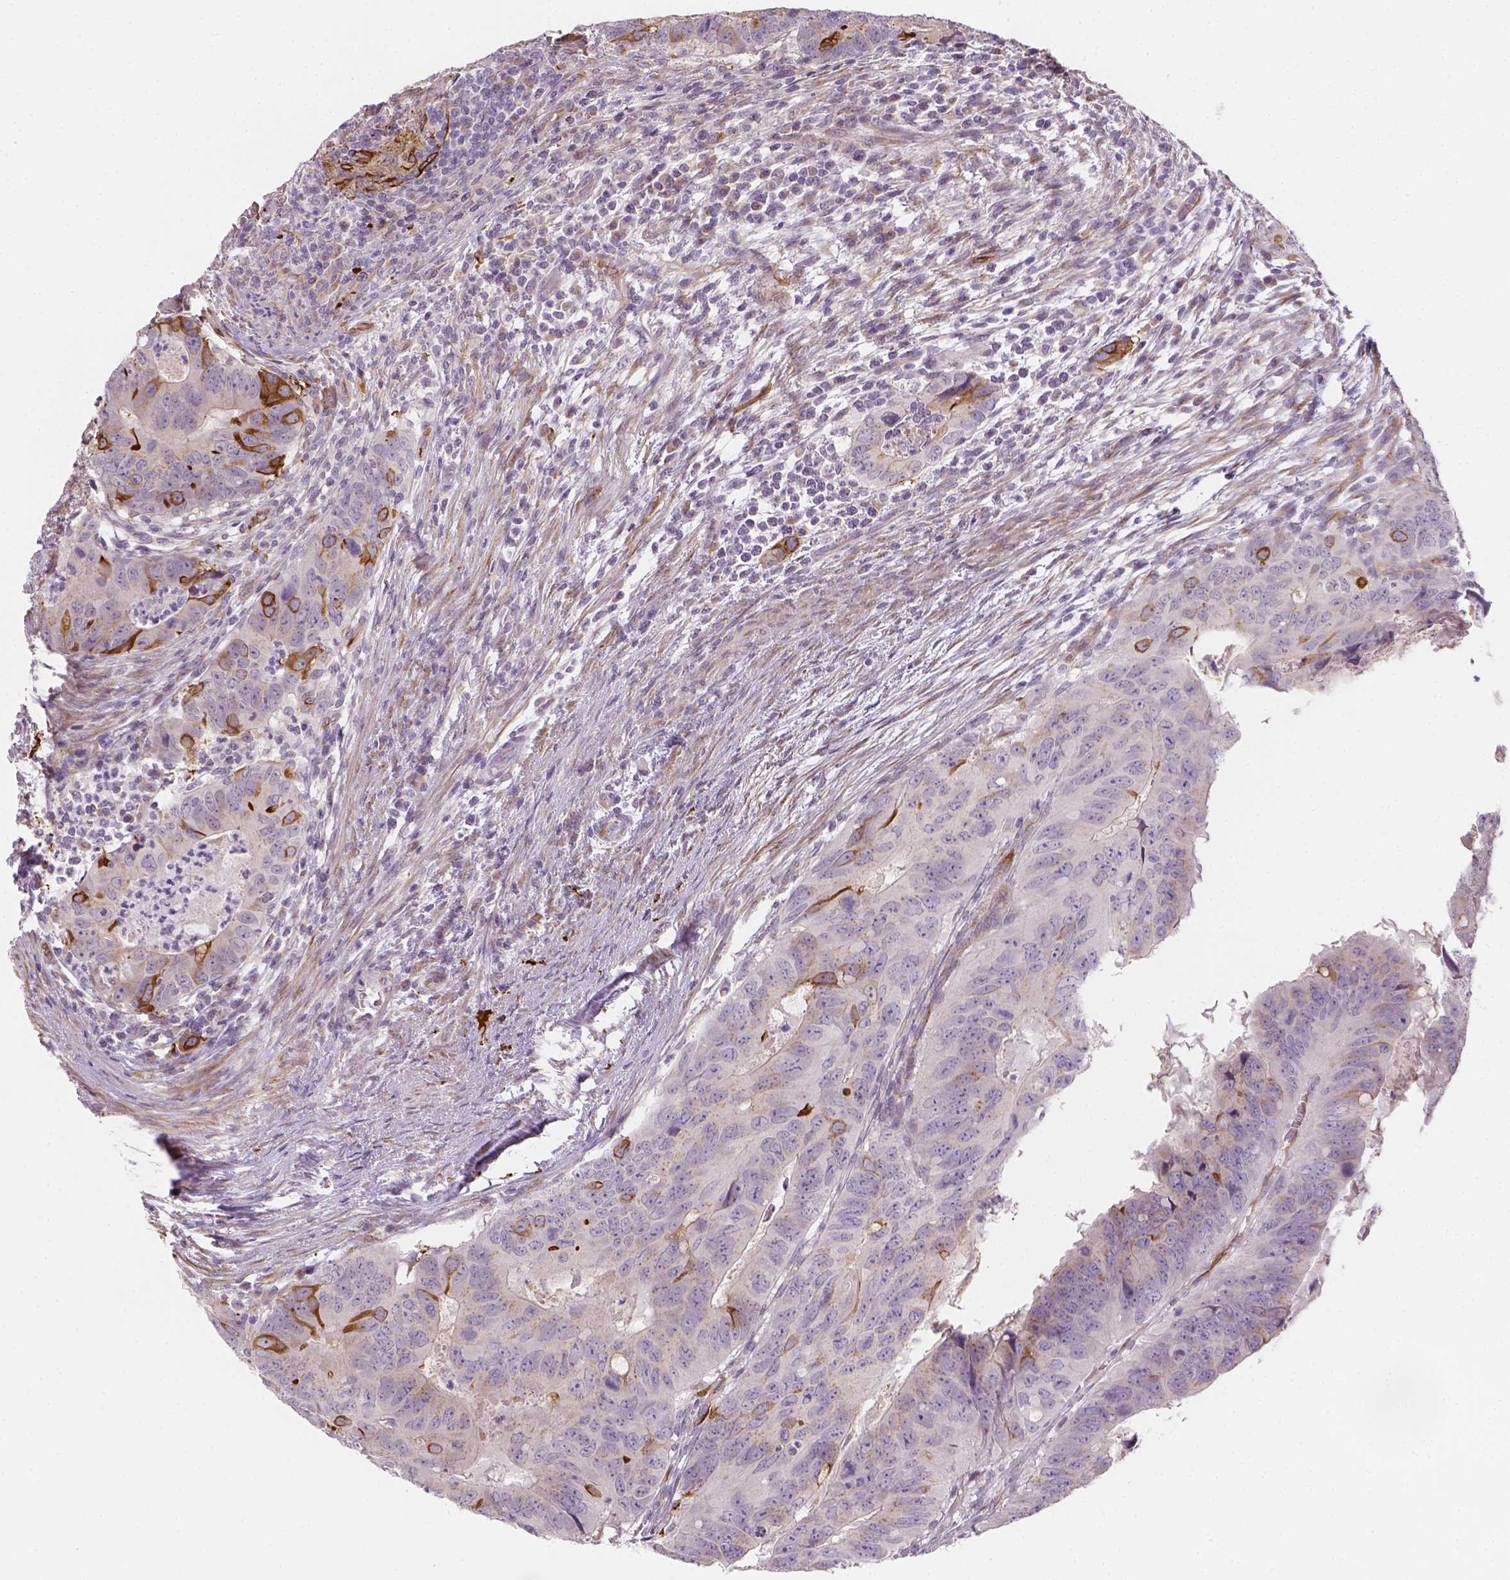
{"staining": {"intensity": "strong", "quantity": "<25%", "location": "cytoplasmic/membranous"}, "tissue": "colorectal cancer", "cell_type": "Tumor cells", "image_type": "cancer", "snomed": [{"axis": "morphology", "description": "Adenocarcinoma, NOS"}, {"axis": "topography", "description": "Colon"}], "caption": "Tumor cells reveal medium levels of strong cytoplasmic/membranous staining in about <25% of cells in human colorectal cancer (adenocarcinoma).", "gene": "CACNB1", "patient": {"sex": "male", "age": 79}}